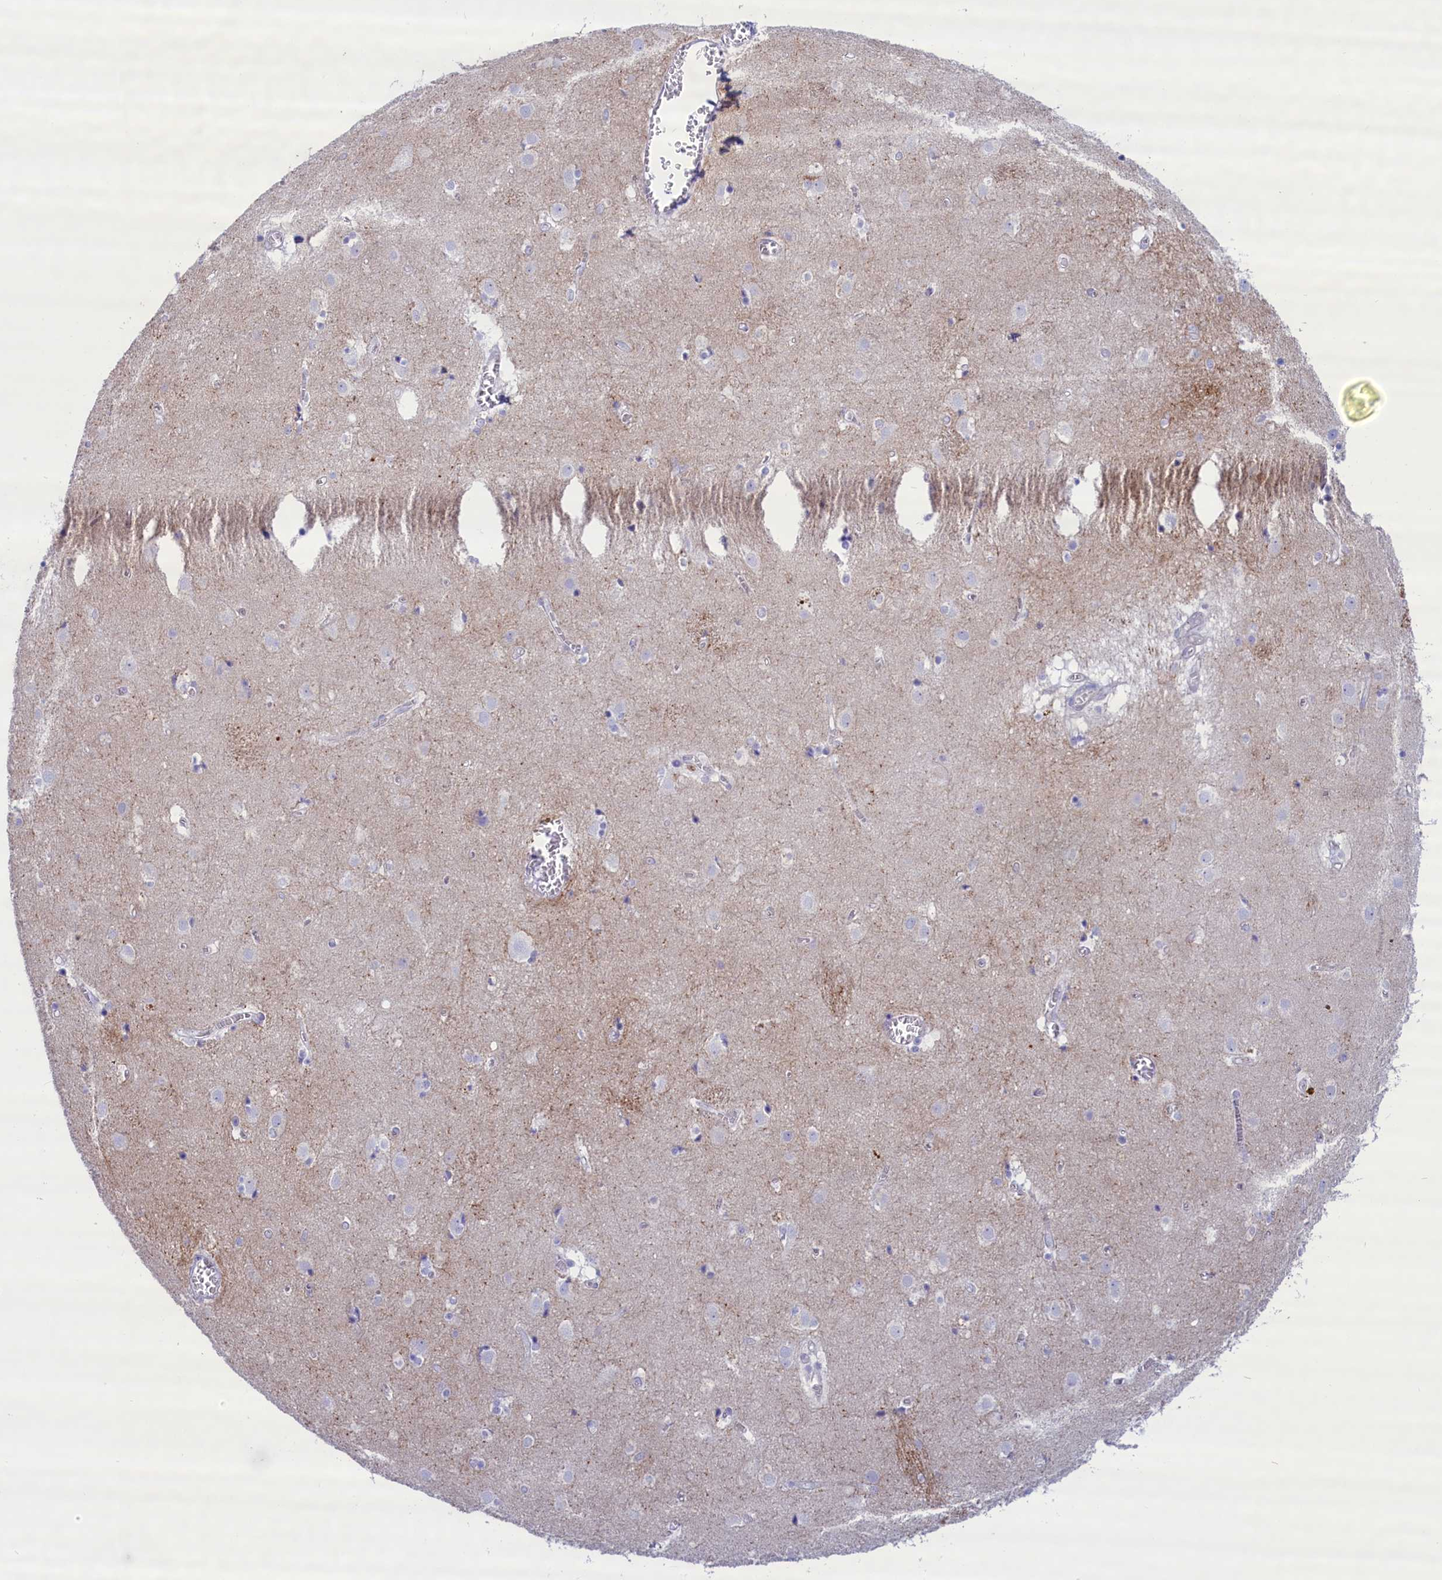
{"staining": {"intensity": "negative", "quantity": "none", "location": "none"}, "tissue": "caudate", "cell_type": "Glial cells", "image_type": "normal", "snomed": [{"axis": "morphology", "description": "Normal tissue, NOS"}, {"axis": "topography", "description": "Lateral ventricle wall"}], "caption": "The histopathology image demonstrates no significant expression in glial cells of caudate.", "gene": "MPV17L2", "patient": {"sex": "male", "age": 70}}